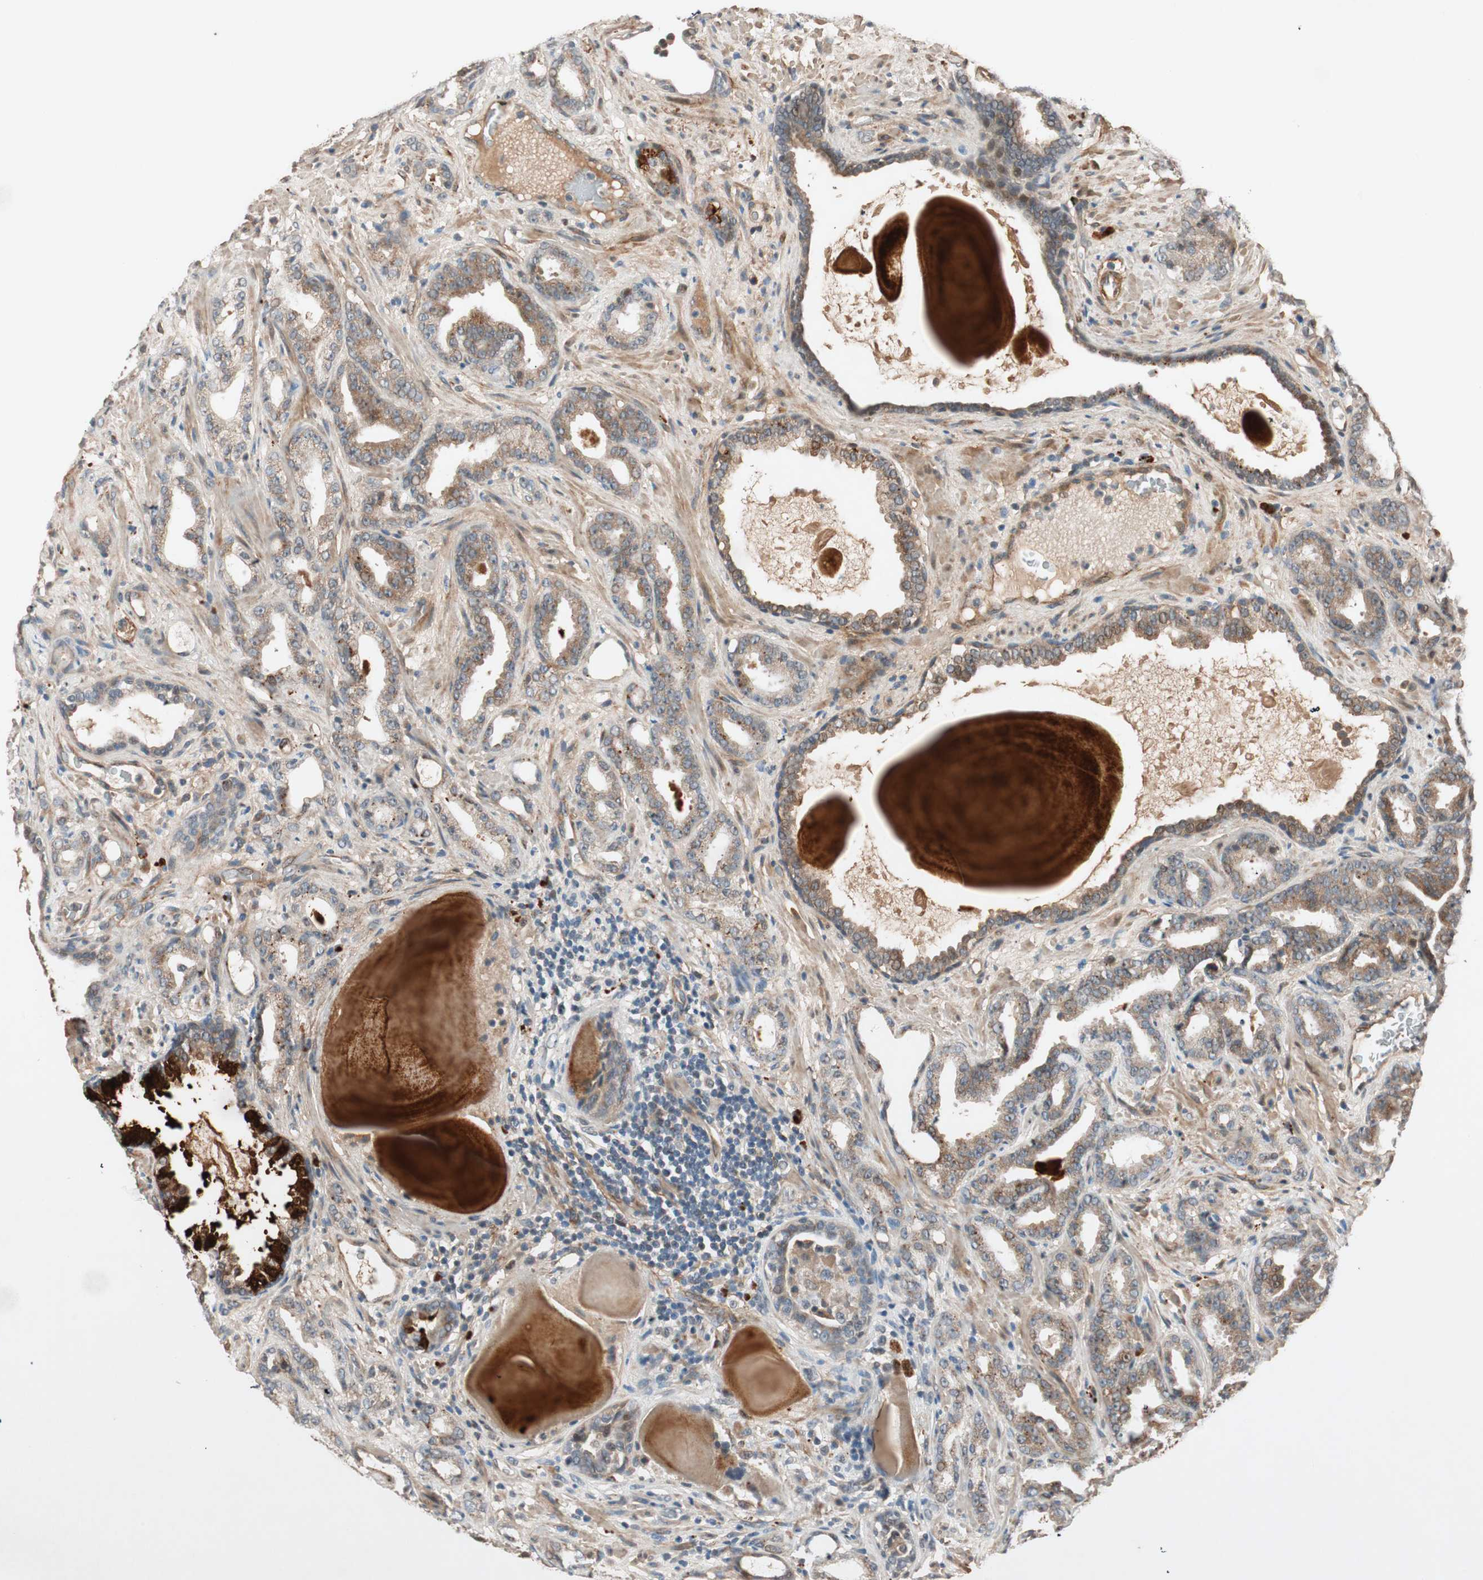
{"staining": {"intensity": "weak", "quantity": ">75%", "location": "cytoplasmic/membranous"}, "tissue": "prostate cancer", "cell_type": "Tumor cells", "image_type": "cancer", "snomed": [{"axis": "morphology", "description": "Adenocarcinoma, Low grade"}, {"axis": "topography", "description": "Prostate"}], "caption": "Brown immunohistochemical staining in human prostate cancer (adenocarcinoma (low-grade)) demonstrates weak cytoplasmic/membranous staining in approximately >75% of tumor cells.", "gene": "EPHA6", "patient": {"sex": "male", "age": 63}}